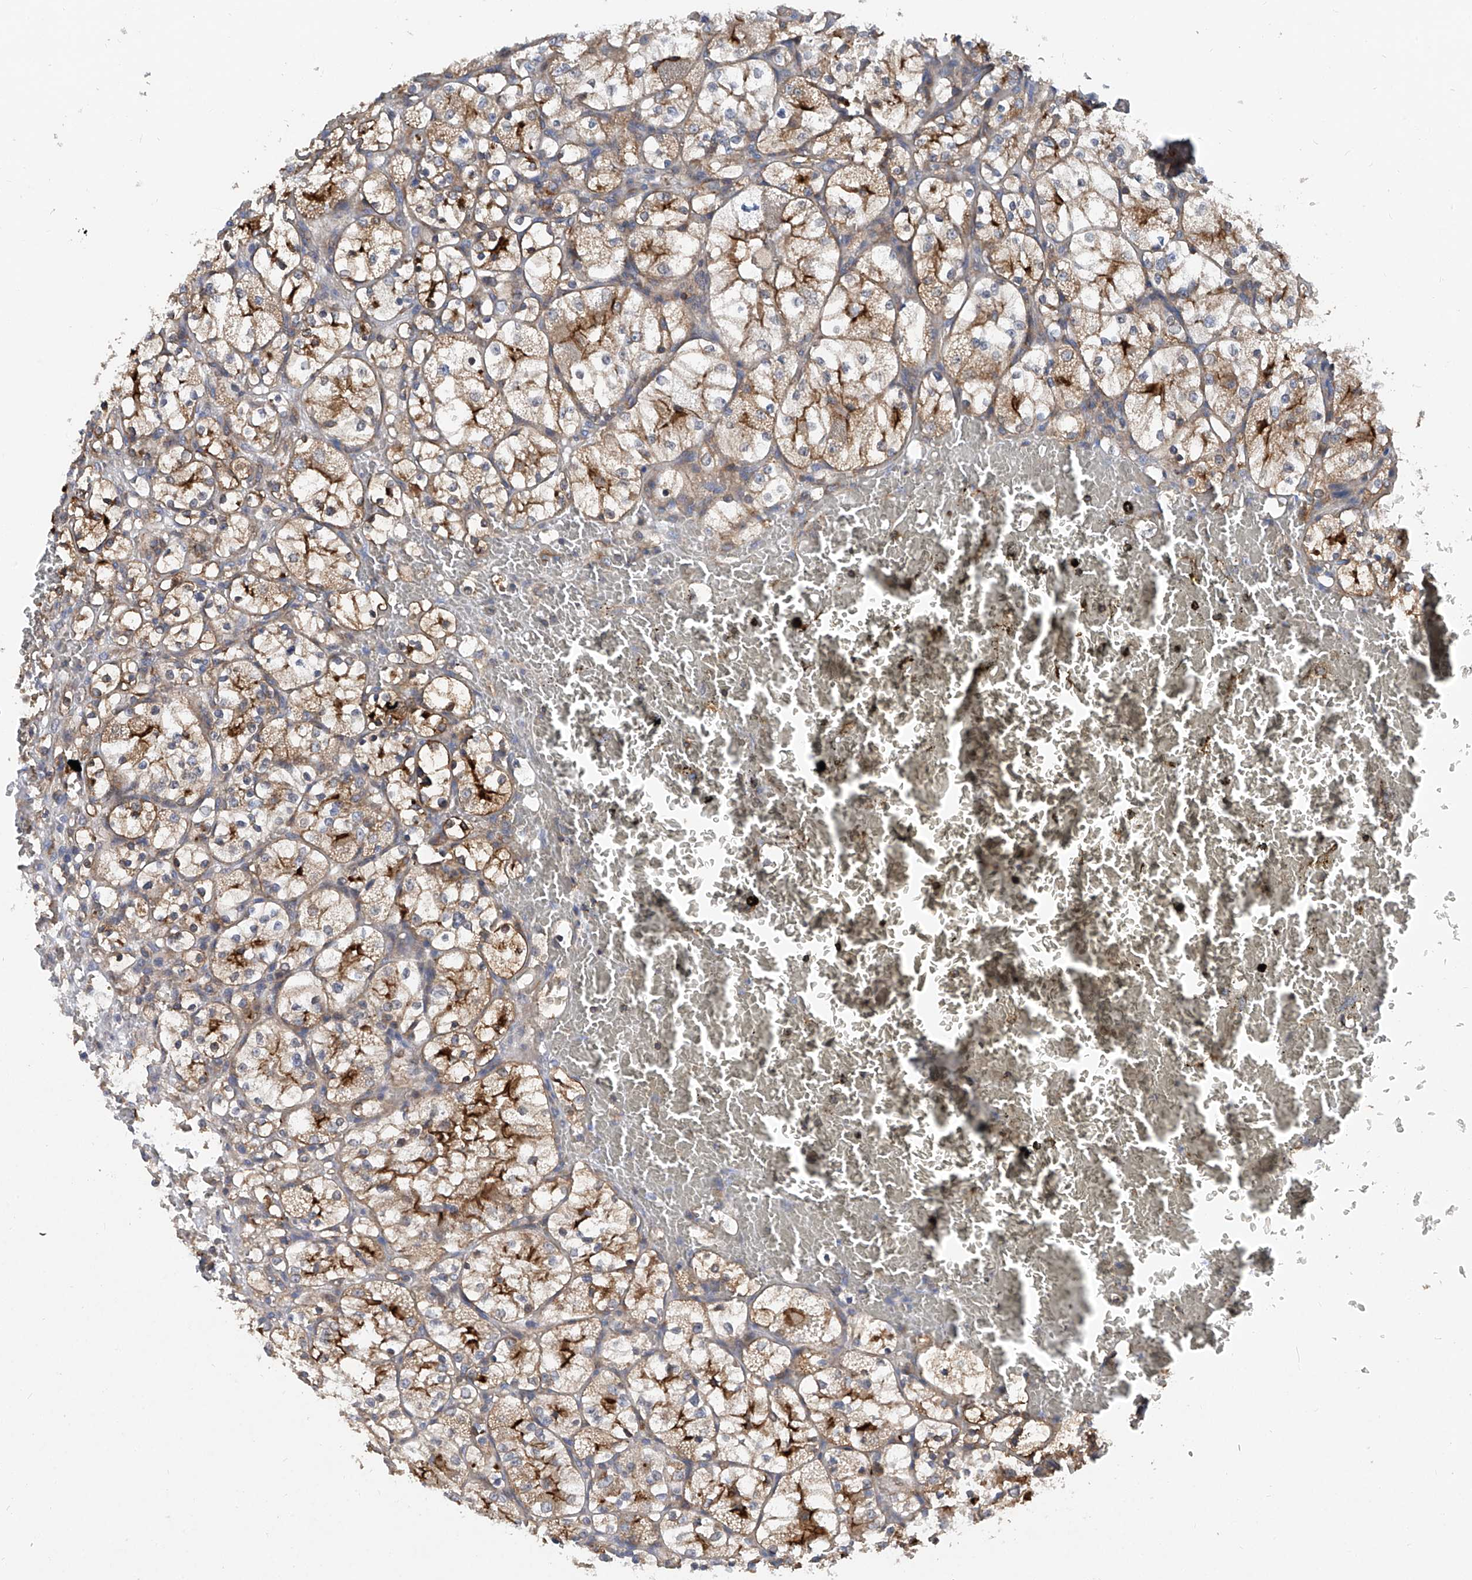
{"staining": {"intensity": "moderate", "quantity": ">75%", "location": "cytoplasmic/membranous"}, "tissue": "renal cancer", "cell_type": "Tumor cells", "image_type": "cancer", "snomed": [{"axis": "morphology", "description": "Adenocarcinoma, NOS"}, {"axis": "topography", "description": "Kidney"}], "caption": "Immunohistochemical staining of renal cancer exhibits medium levels of moderate cytoplasmic/membranous expression in about >75% of tumor cells.", "gene": "TRIM38", "patient": {"sex": "female", "age": 69}}